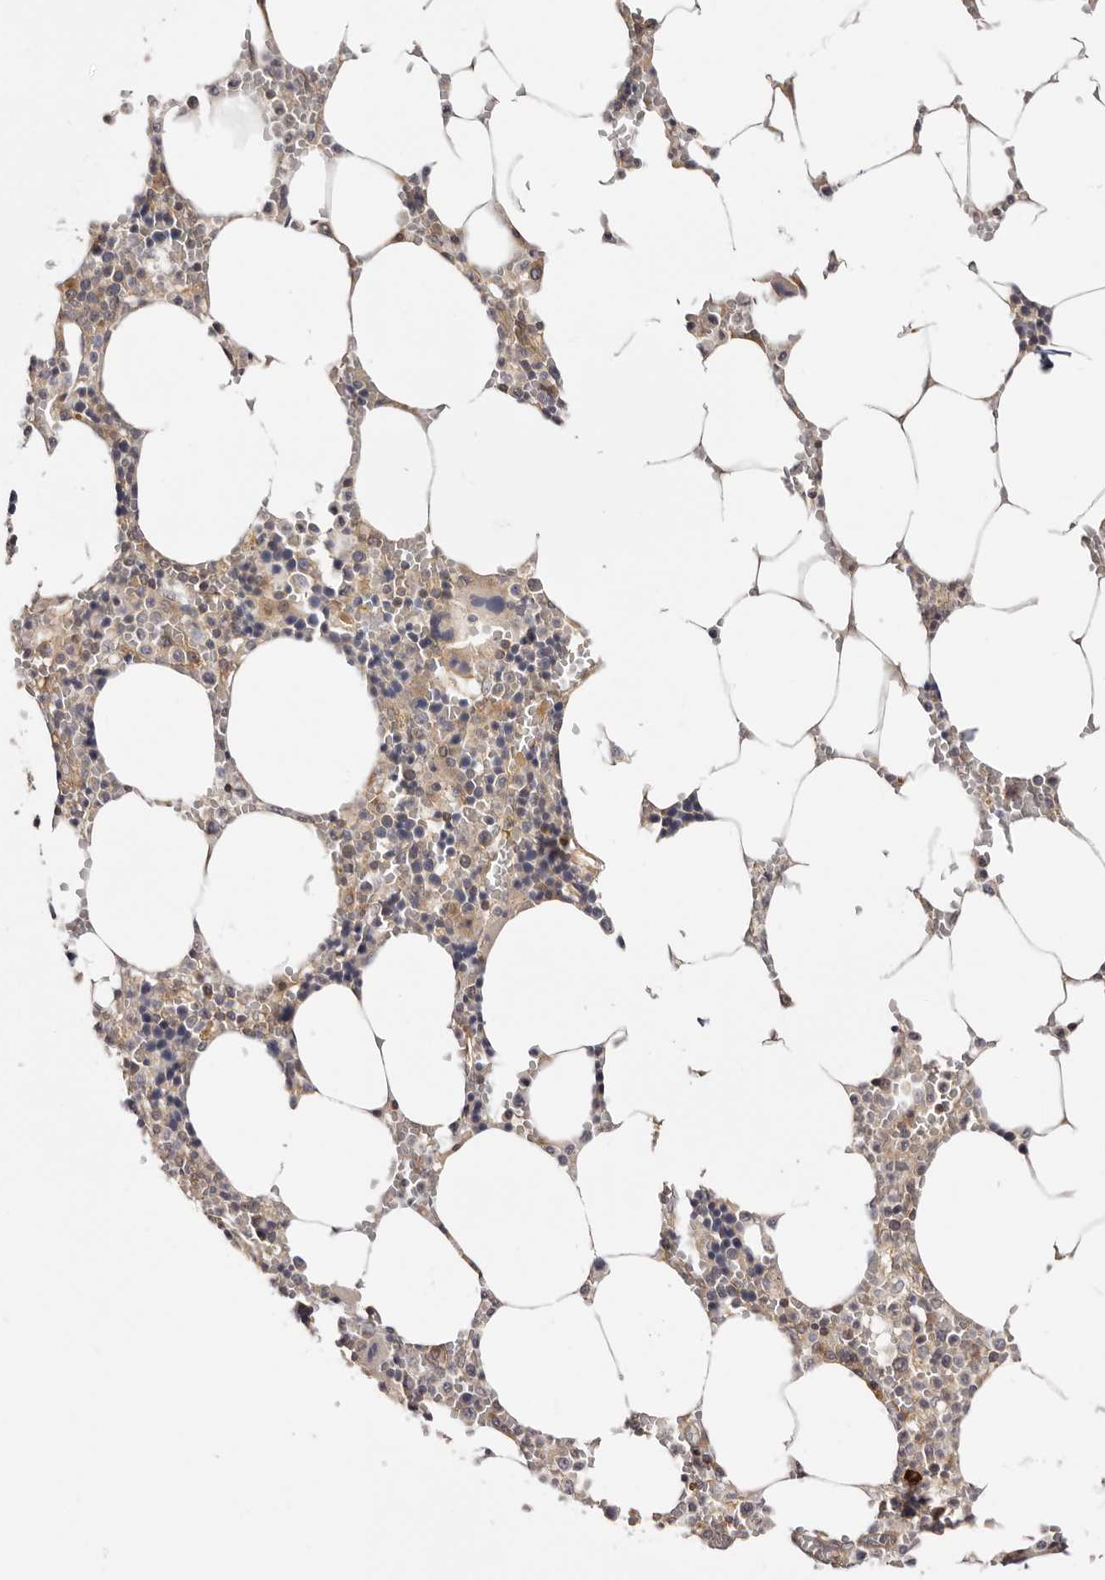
{"staining": {"intensity": "moderate", "quantity": "<25%", "location": "cytoplasmic/membranous"}, "tissue": "bone marrow", "cell_type": "Hematopoietic cells", "image_type": "normal", "snomed": [{"axis": "morphology", "description": "Normal tissue, NOS"}, {"axis": "topography", "description": "Bone marrow"}], "caption": "Brown immunohistochemical staining in normal human bone marrow demonstrates moderate cytoplasmic/membranous staining in about <25% of hematopoietic cells.", "gene": "PANK4", "patient": {"sex": "male", "age": 70}}